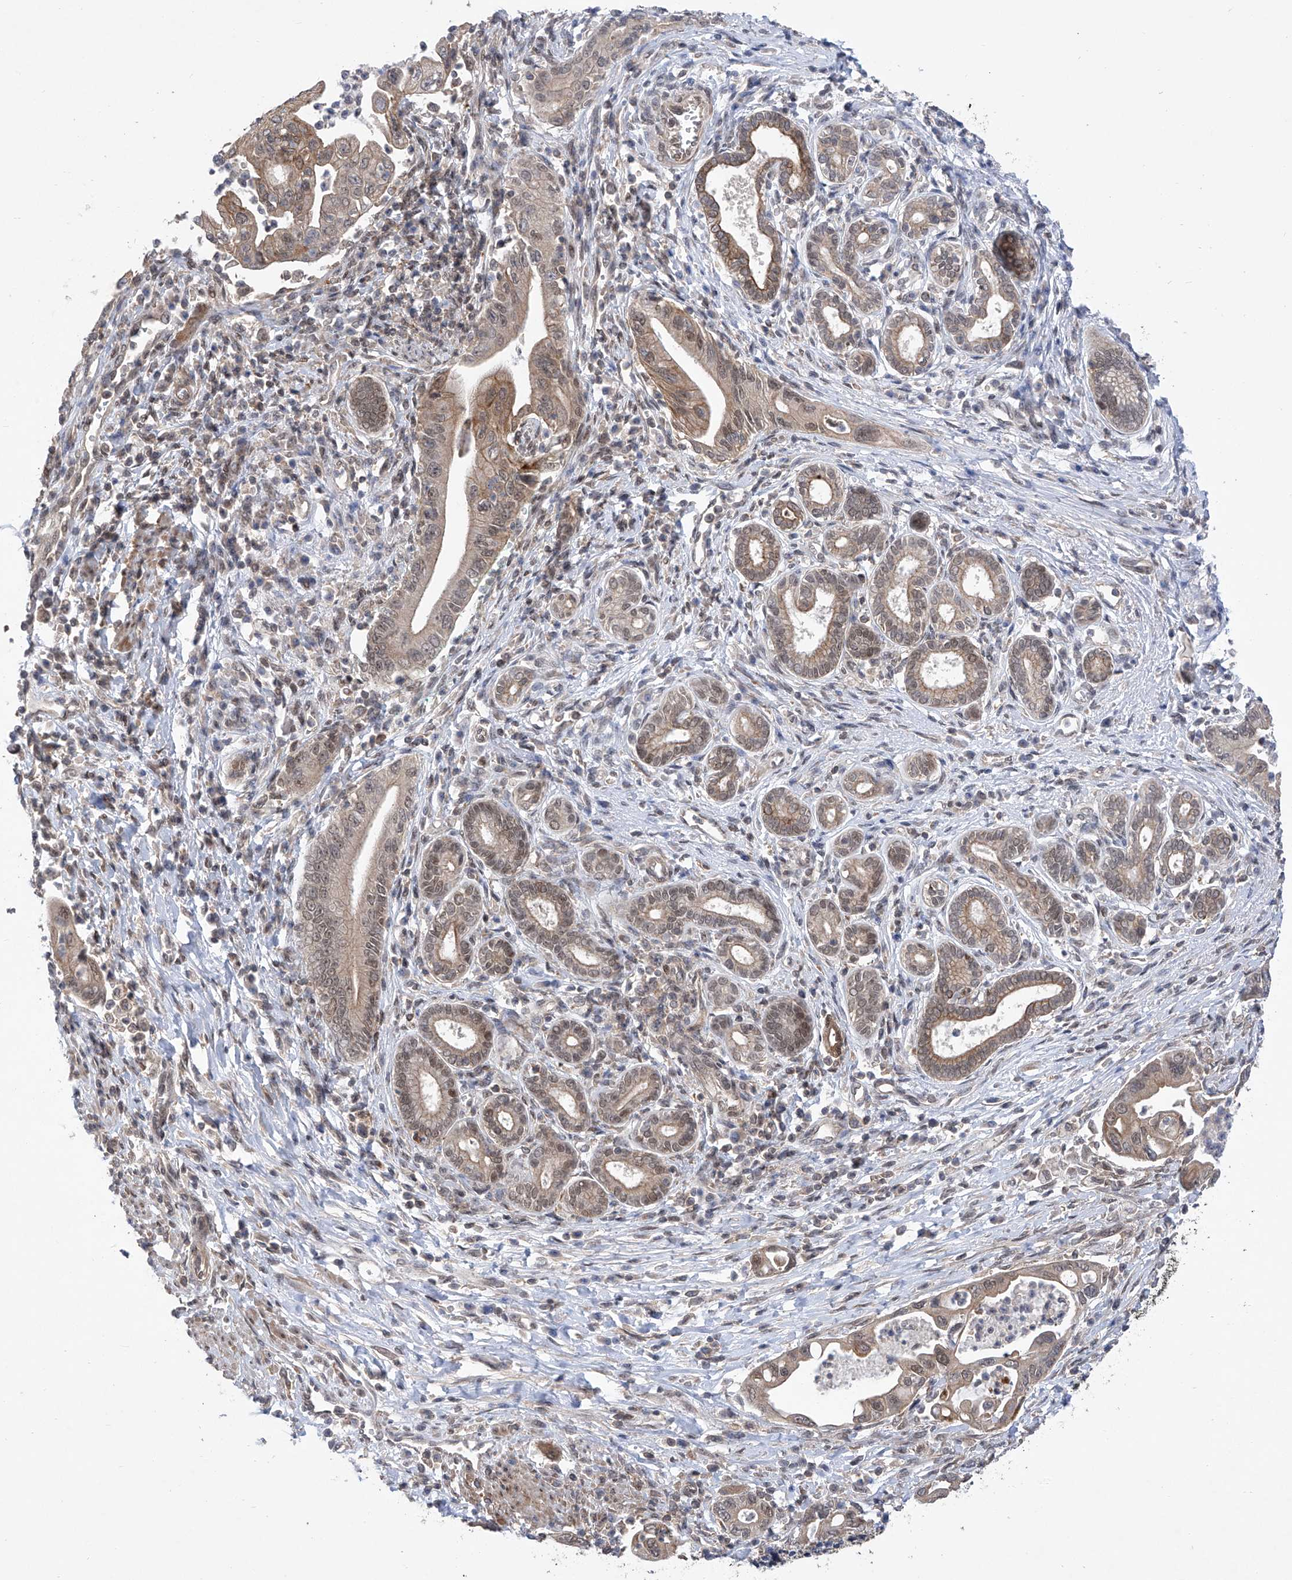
{"staining": {"intensity": "moderate", "quantity": ">75%", "location": "cytoplasmic/membranous,nuclear"}, "tissue": "pancreatic cancer", "cell_type": "Tumor cells", "image_type": "cancer", "snomed": [{"axis": "morphology", "description": "Adenocarcinoma, NOS"}, {"axis": "topography", "description": "Pancreas"}], "caption": "A brown stain highlights moderate cytoplasmic/membranous and nuclear staining of a protein in pancreatic adenocarcinoma tumor cells. (DAB (3,3'-diaminobenzidine) IHC, brown staining for protein, blue staining for nuclei).", "gene": "KIFC2", "patient": {"sex": "male", "age": 78}}